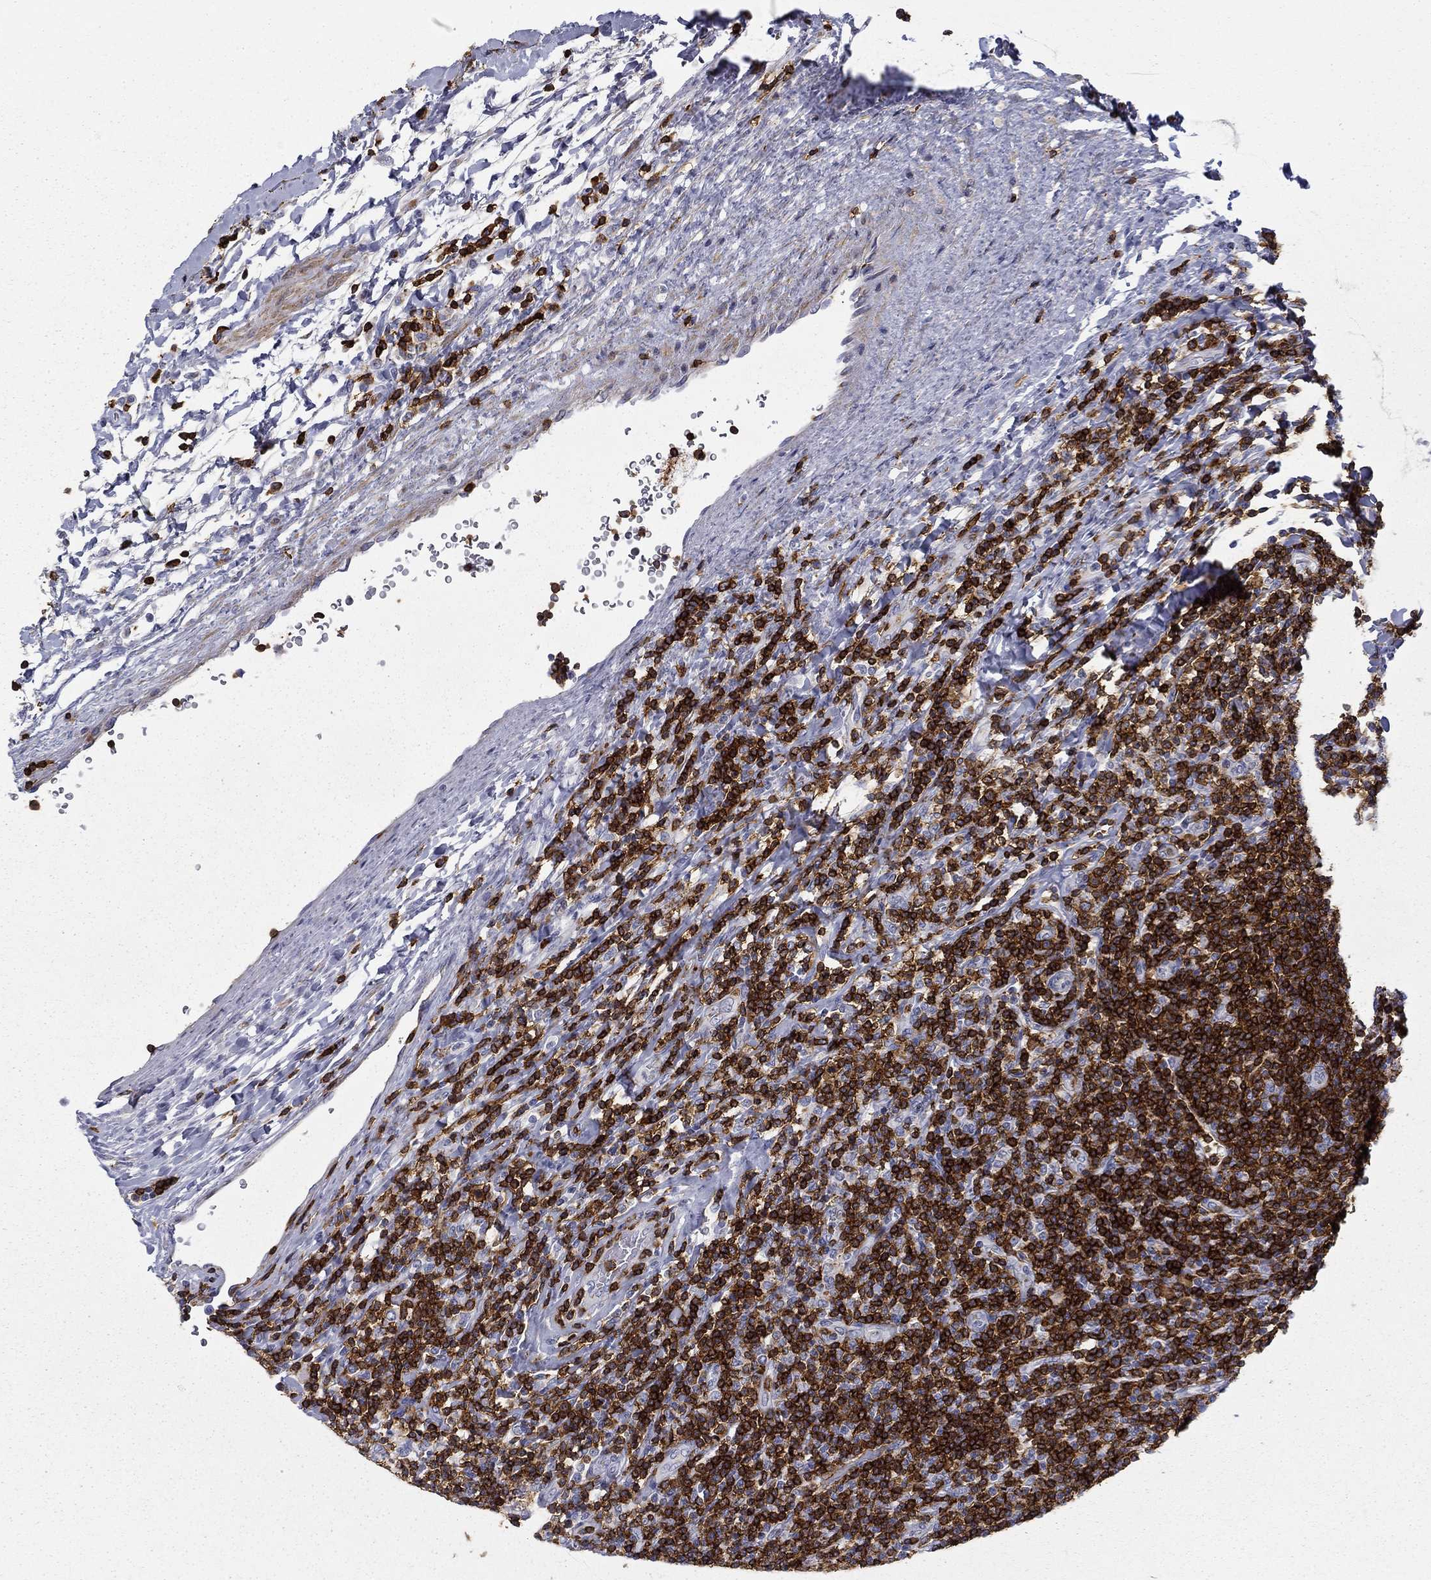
{"staining": {"intensity": "negative", "quantity": "none", "location": "none"}, "tissue": "lymphoma", "cell_type": "Tumor cells", "image_type": "cancer", "snomed": [{"axis": "morphology", "description": "Hodgkin's disease, NOS"}, {"axis": "topography", "description": "Lymph node"}], "caption": "IHC of human lymphoma demonstrates no positivity in tumor cells.", "gene": "TRAT1", "patient": {"sex": "male", "age": 40}}